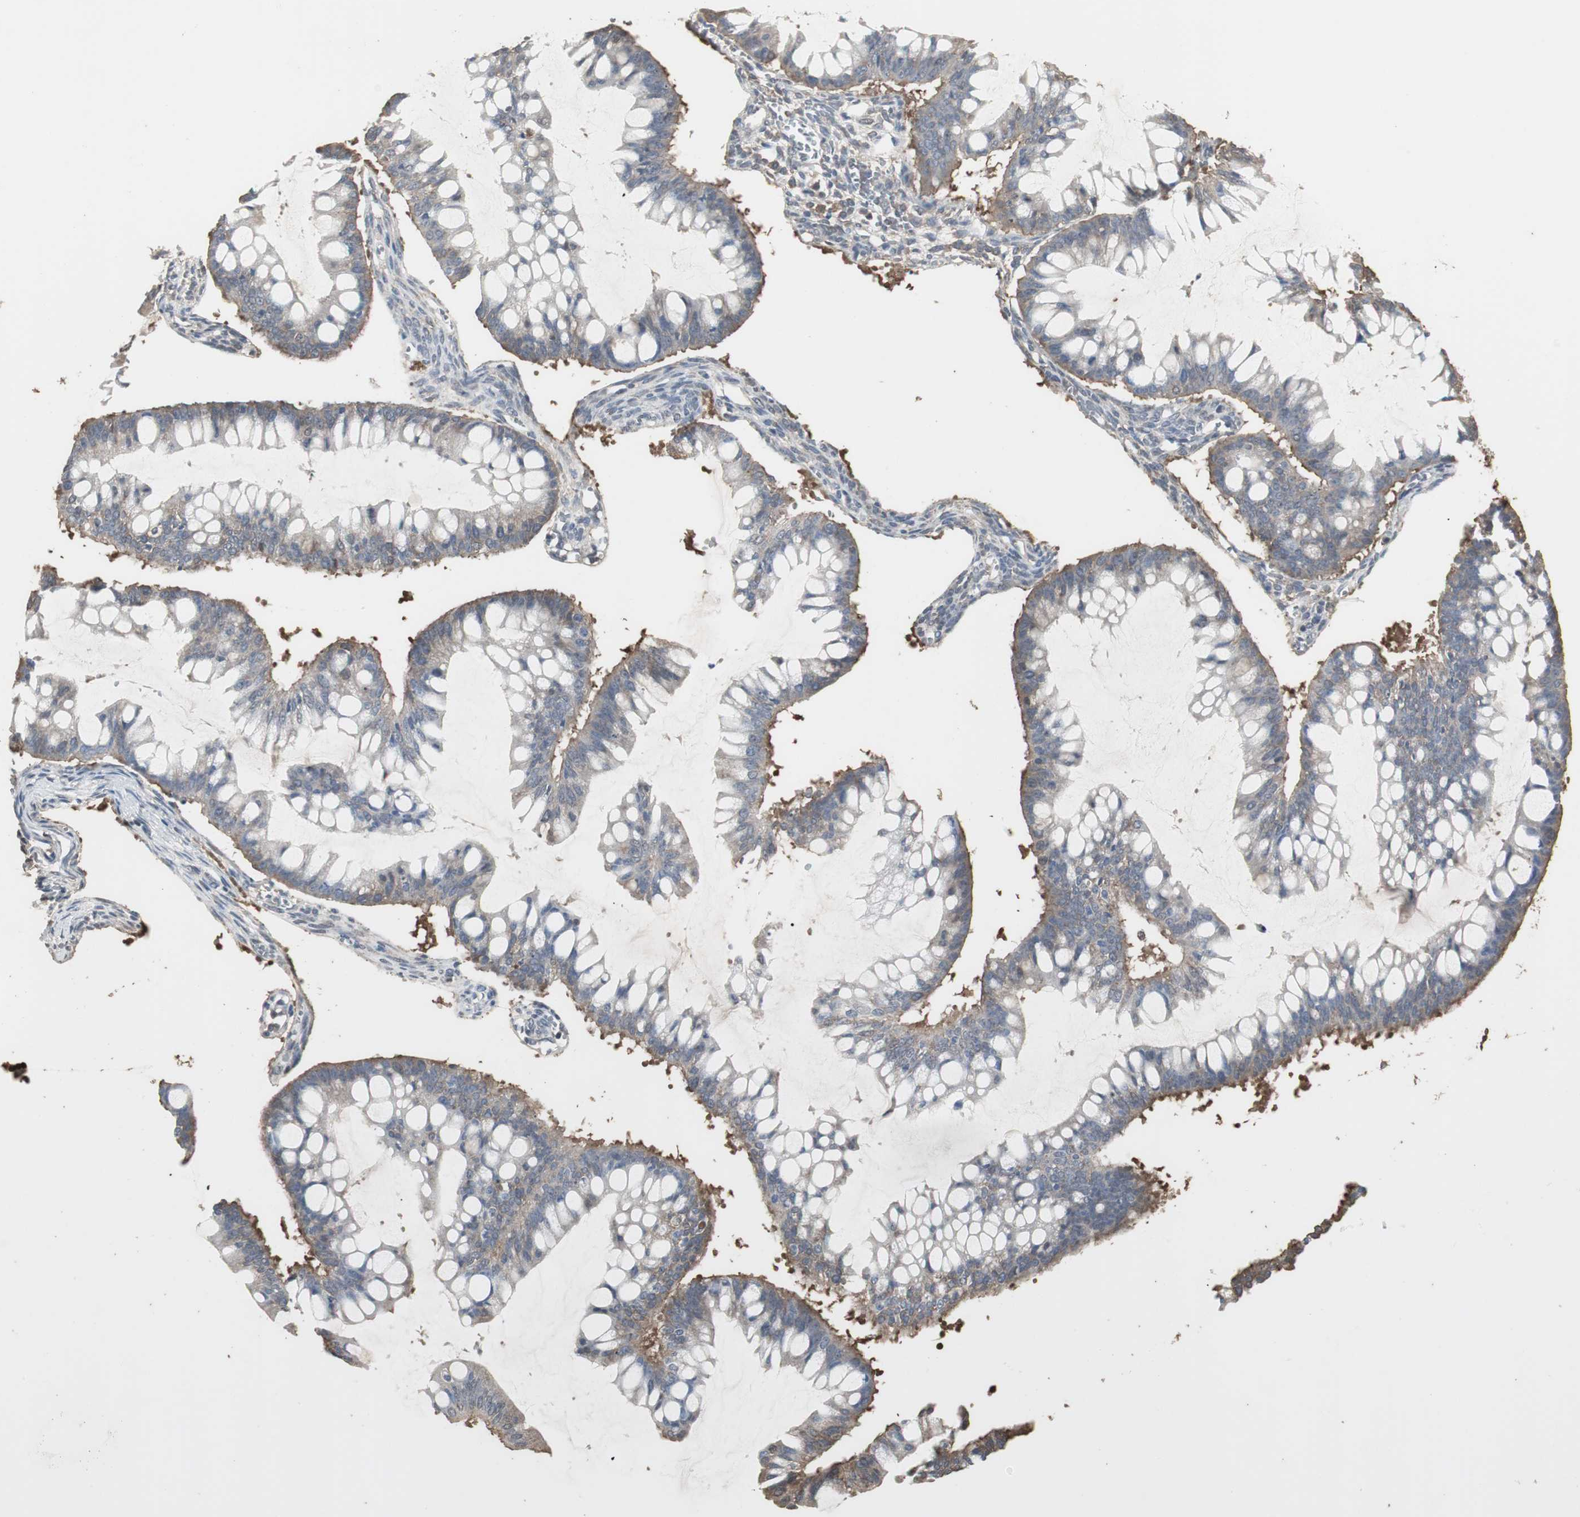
{"staining": {"intensity": "weak", "quantity": "25%-75%", "location": "cytoplasmic/membranous"}, "tissue": "ovarian cancer", "cell_type": "Tumor cells", "image_type": "cancer", "snomed": [{"axis": "morphology", "description": "Cystadenocarcinoma, mucinous, NOS"}, {"axis": "topography", "description": "Ovary"}], "caption": "An image showing weak cytoplasmic/membranous positivity in about 25%-75% of tumor cells in mucinous cystadenocarcinoma (ovarian), as visualized by brown immunohistochemical staining.", "gene": "HPRT1", "patient": {"sex": "female", "age": 73}}